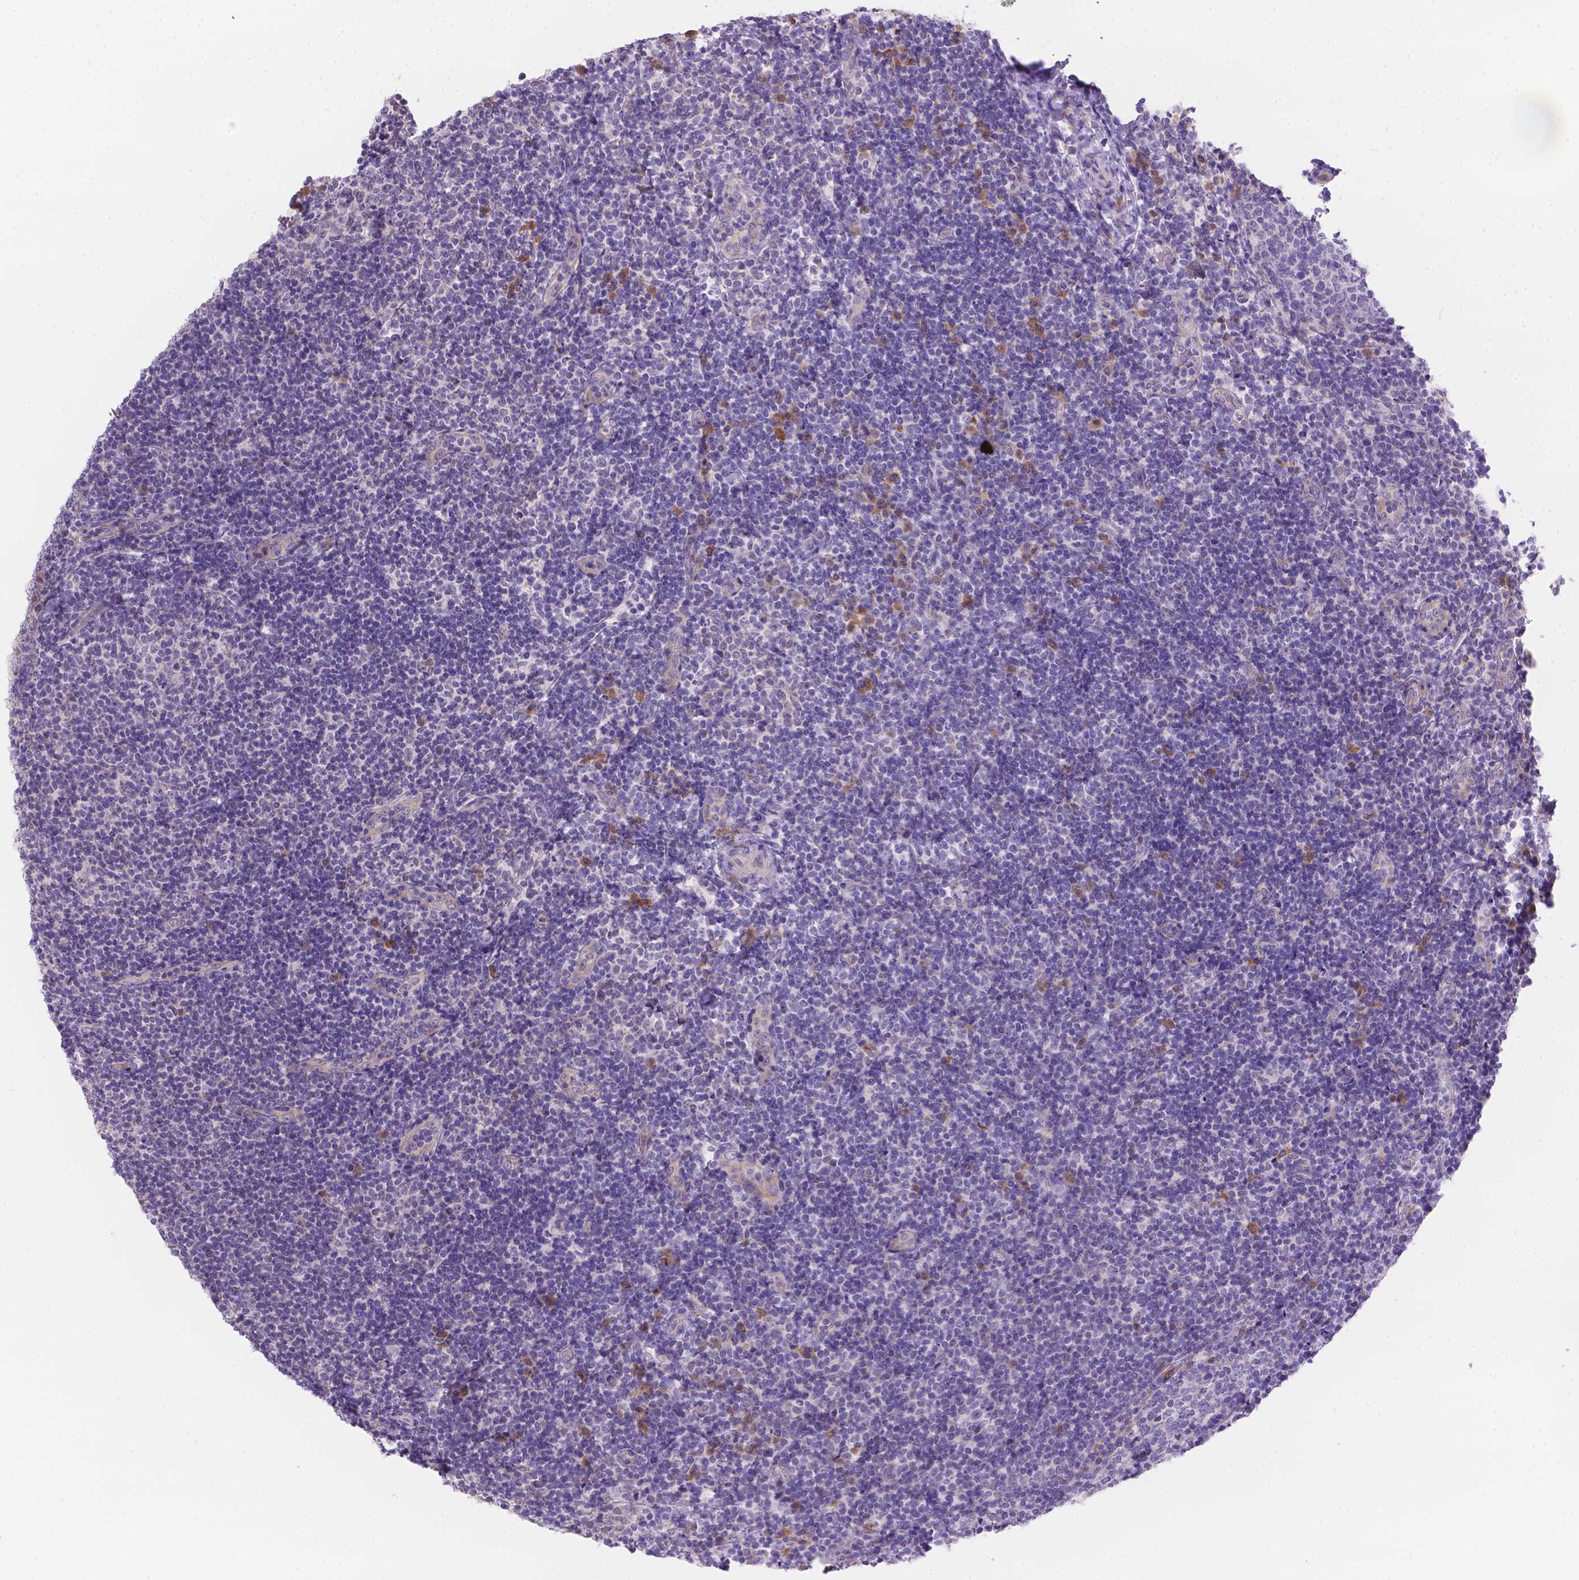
{"staining": {"intensity": "negative", "quantity": "none", "location": "none"}, "tissue": "tonsil", "cell_type": "Germinal center cells", "image_type": "normal", "snomed": [{"axis": "morphology", "description": "Normal tissue, NOS"}, {"axis": "topography", "description": "Tonsil"}], "caption": "A histopathology image of human tonsil is negative for staining in germinal center cells. The staining is performed using DAB (3,3'-diaminobenzidine) brown chromogen with nuclei counter-stained in using hematoxylin.", "gene": "CD96", "patient": {"sex": "female", "age": 10}}